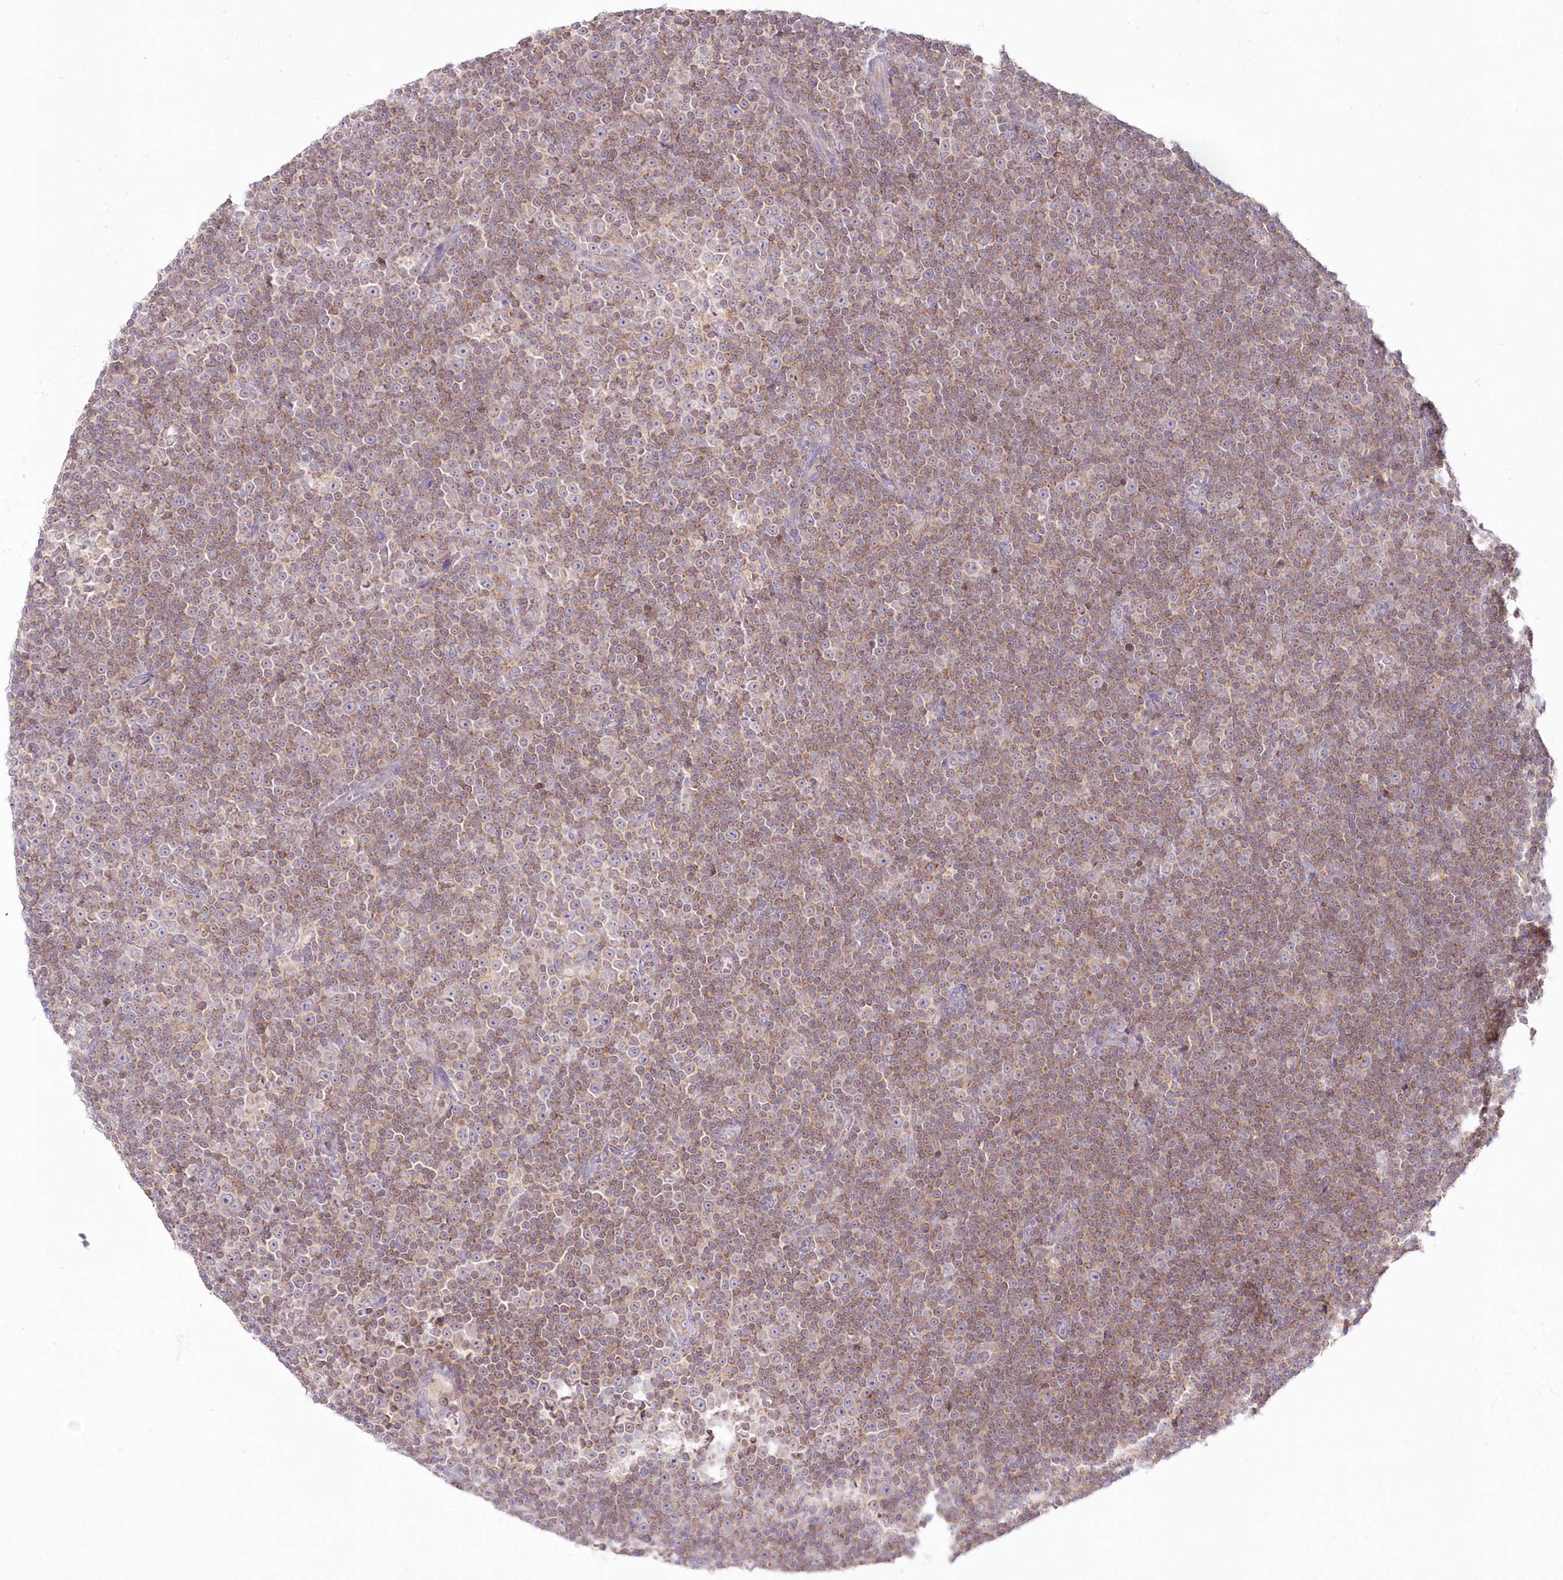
{"staining": {"intensity": "weak", "quantity": "<25%", "location": "cytoplasmic/membranous"}, "tissue": "lymphoma", "cell_type": "Tumor cells", "image_type": "cancer", "snomed": [{"axis": "morphology", "description": "Malignant lymphoma, non-Hodgkin's type, Low grade"}, {"axis": "topography", "description": "Lymph node"}], "caption": "A high-resolution image shows IHC staining of lymphoma, which reveals no significant expression in tumor cells.", "gene": "ARSB", "patient": {"sex": "female", "age": 67}}